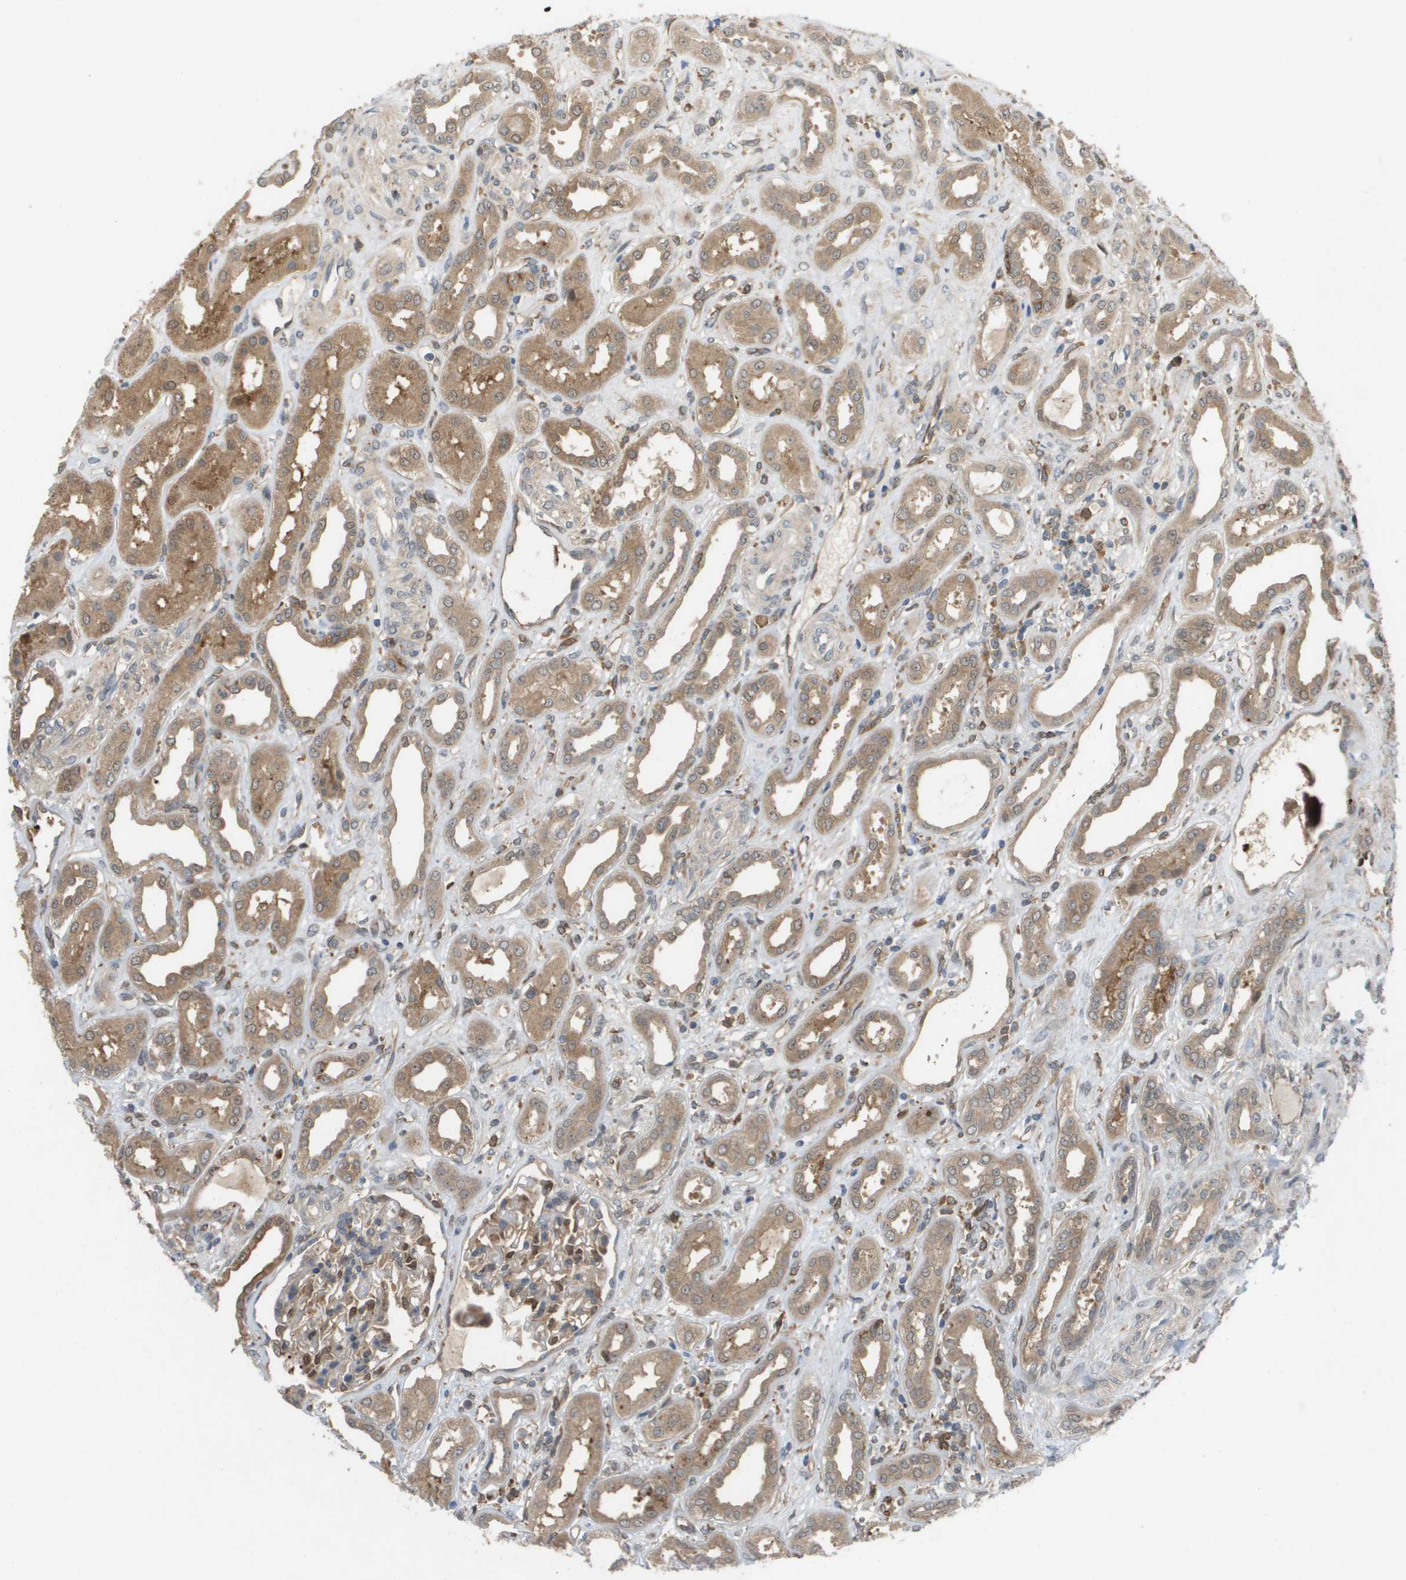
{"staining": {"intensity": "moderate", "quantity": ">75%", "location": "cytoplasmic/membranous"}, "tissue": "kidney", "cell_type": "Cells in glomeruli", "image_type": "normal", "snomed": [{"axis": "morphology", "description": "Normal tissue, NOS"}, {"axis": "topography", "description": "Kidney"}], "caption": "This micrograph reveals immunohistochemistry (IHC) staining of unremarkable human kidney, with medium moderate cytoplasmic/membranous positivity in approximately >75% of cells in glomeruli.", "gene": "PALD1", "patient": {"sex": "male", "age": 59}}